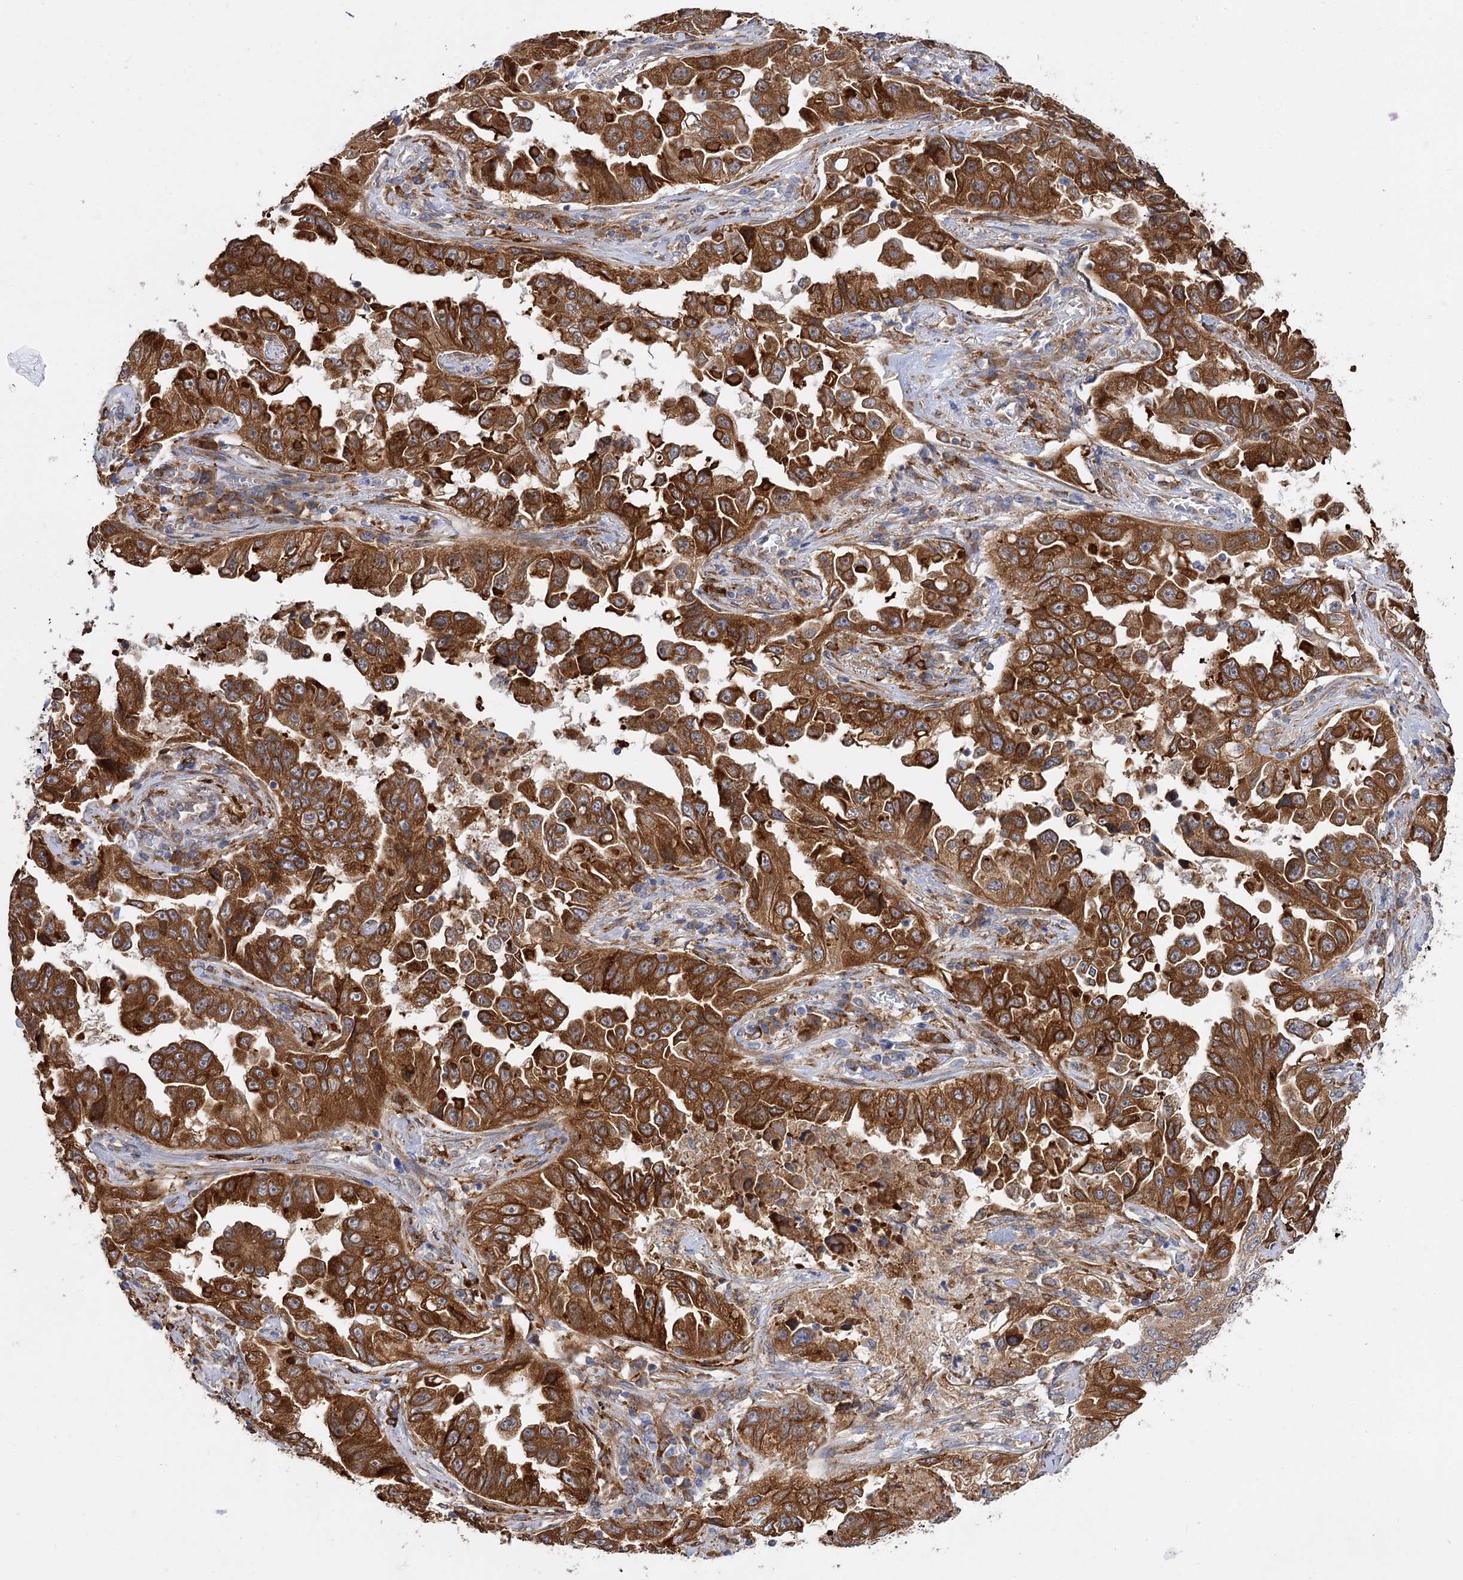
{"staining": {"intensity": "strong", "quantity": ">75%", "location": "cytoplasmic/membranous"}, "tissue": "lung cancer", "cell_type": "Tumor cells", "image_type": "cancer", "snomed": [{"axis": "morphology", "description": "Adenocarcinoma, NOS"}, {"axis": "topography", "description": "Lung"}], "caption": "This photomicrograph reveals lung cancer stained with immunohistochemistry (IHC) to label a protein in brown. The cytoplasmic/membranous of tumor cells show strong positivity for the protein. Nuclei are counter-stained blue.", "gene": "PPIP5K2", "patient": {"sex": "female", "age": 51}}